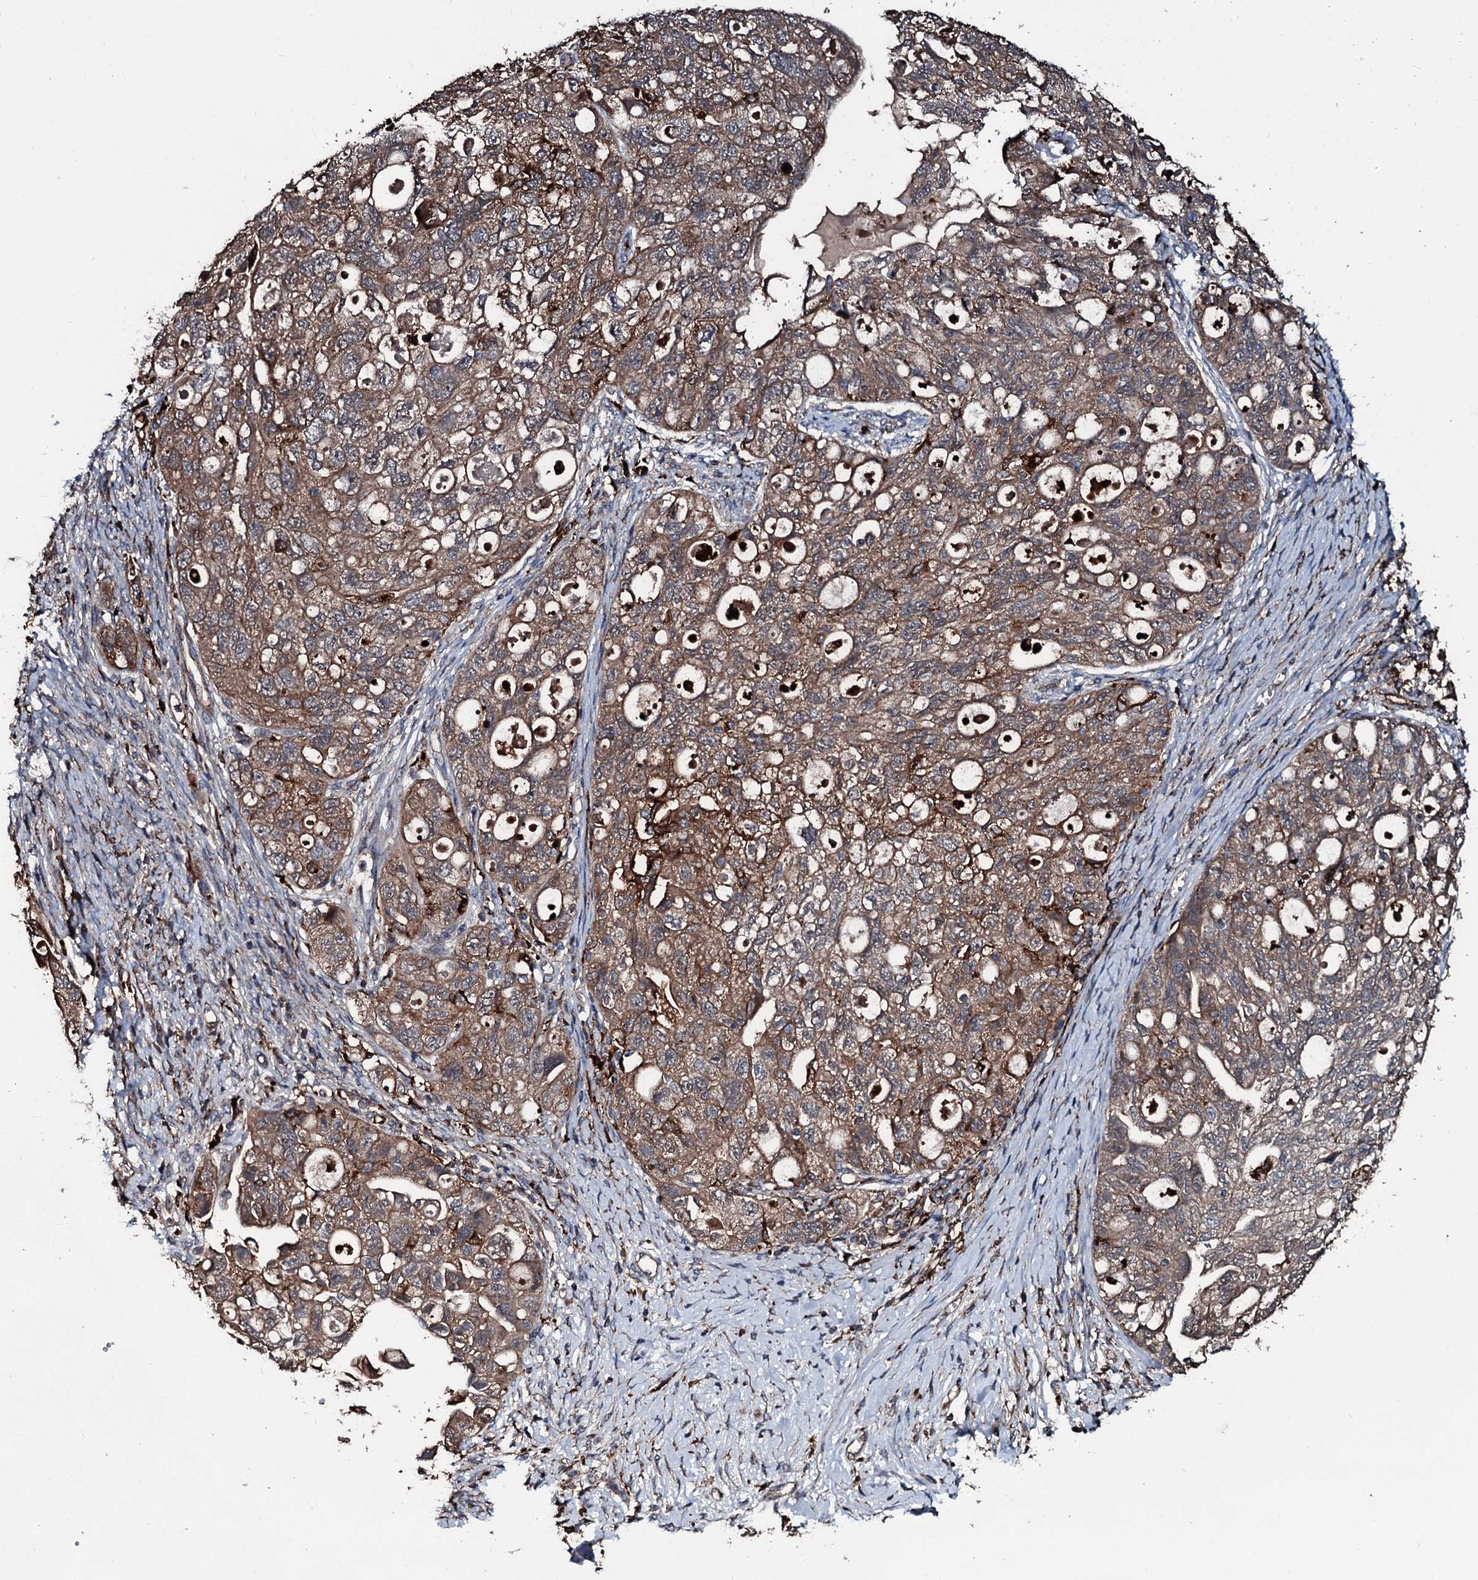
{"staining": {"intensity": "moderate", "quantity": ">75%", "location": "cytoplasmic/membranous"}, "tissue": "ovarian cancer", "cell_type": "Tumor cells", "image_type": "cancer", "snomed": [{"axis": "morphology", "description": "Carcinoma, NOS"}, {"axis": "morphology", "description": "Cystadenocarcinoma, serous, NOS"}, {"axis": "topography", "description": "Ovary"}], "caption": "Tumor cells reveal medium levels of moderate cytoplasmic/membranous staining in approximately >75% of cells in human ovarian cancer (serous cystadenocarcinoma).", "gene": "TPGS2", "patient": {"sex": "female", "age": 69}}